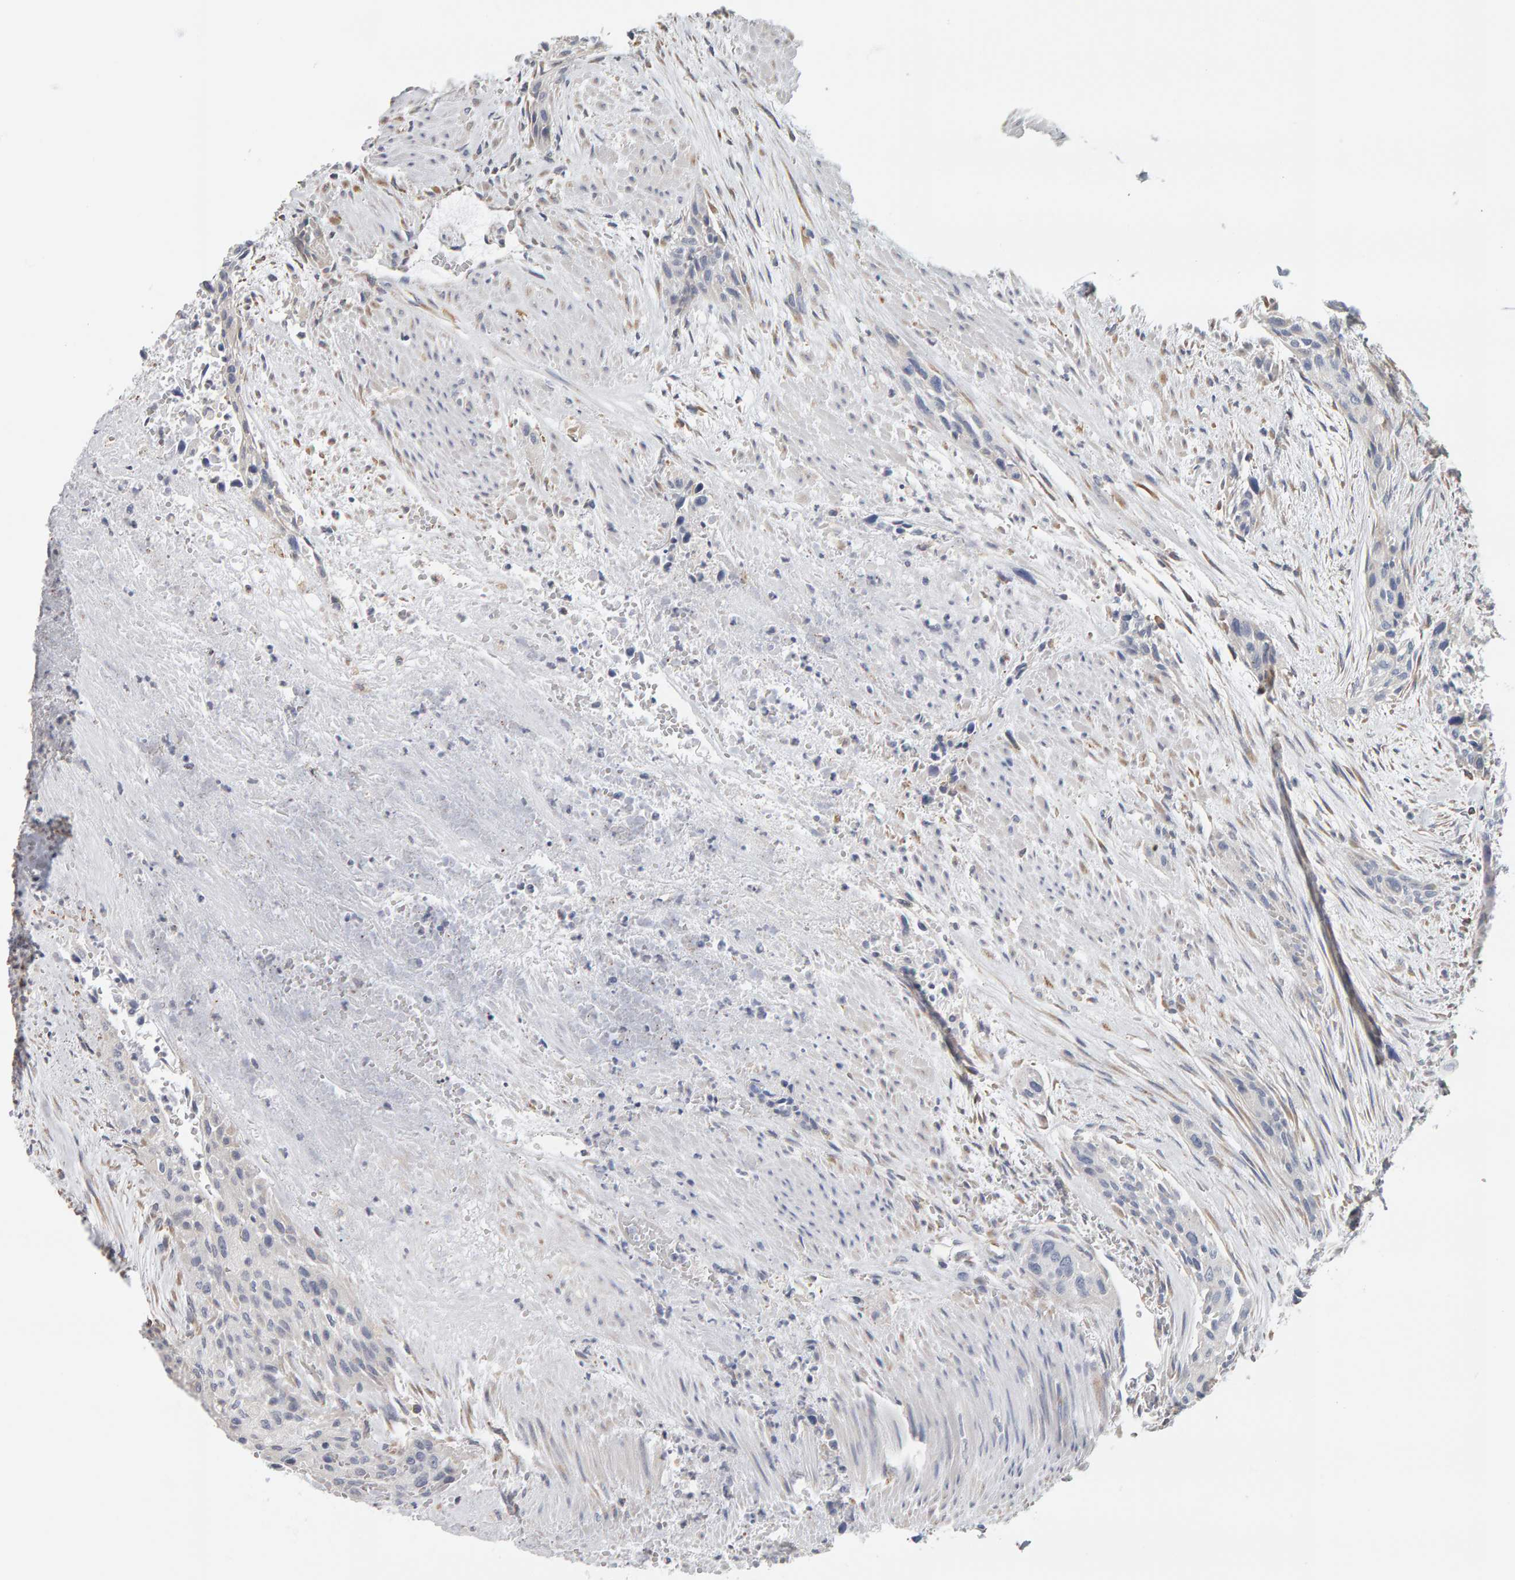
{"staining": {"intensity": "negative", "quantity": "none", "location": "none"}, "tissue": "urothelial cancer", "cell_type": "Tumor cells", "image_type": "cancer", "snomed": [{"axis": "morphology", "description": "Urothelial carcinoma, High grade"}, {"axis": "topography", "description": "Urinary bladder"}], "caption": "Immunohistochemical staining of urothelial cancer demonstrates no significant expression in tumor cells.", "gene": "ADHFE1", "patient": {"sex": "male", "age": 35}}